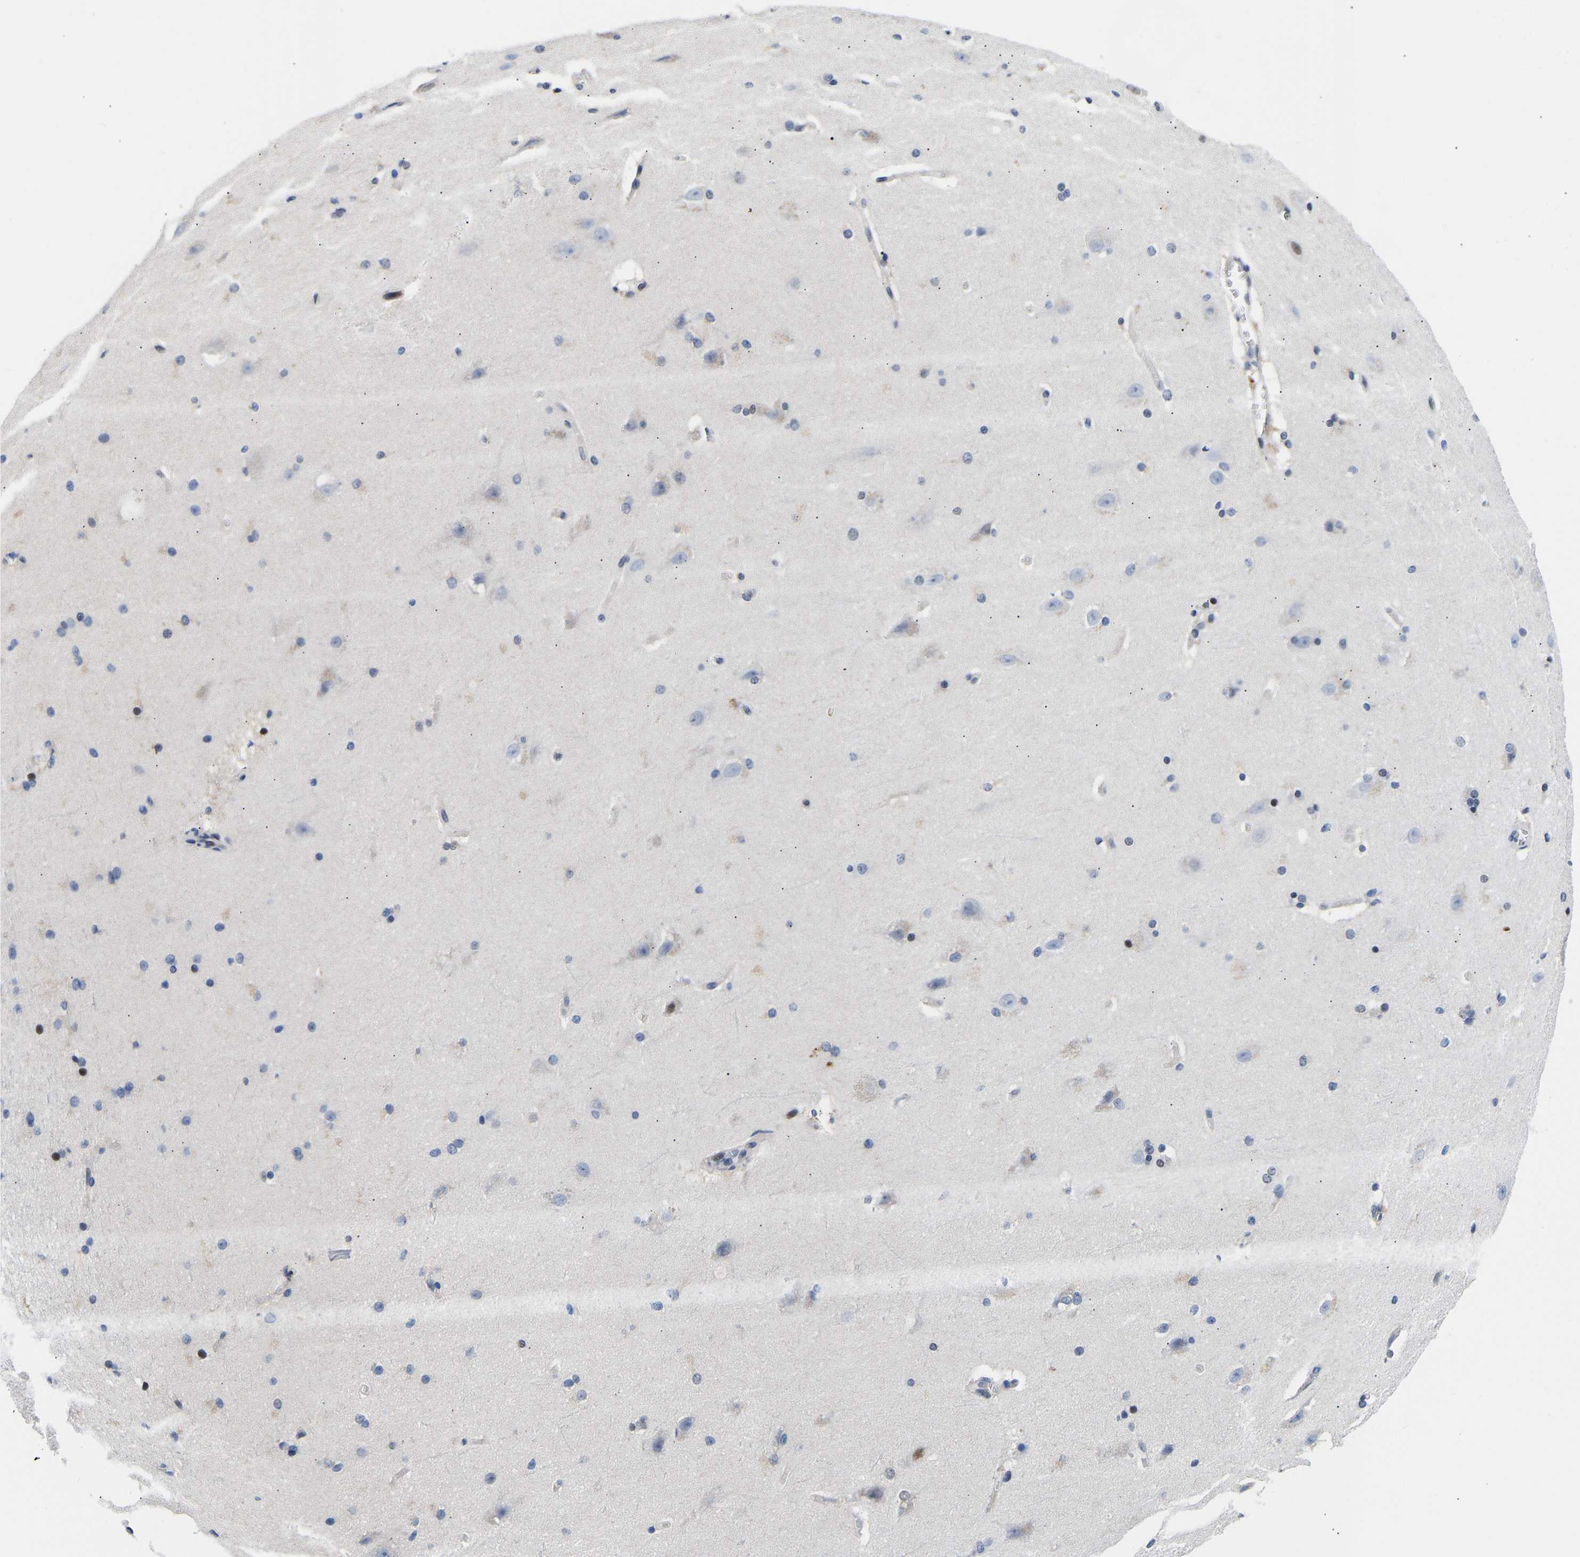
{"staining": {"intensity": "negative", "quantity": "none", "location": "none"}, "tissue": "cerebral cortex", "cell_type": "Endothelial cells", "image_type": "normal", "snomed": [{"axis": "morphology", "description": "Normal tissue, NOS"}, {"axis": "topography", "description": "Cerebral cortex"}, {"axis": "topography", "description": "Hippocampus"}], "caption": "Endothelial cells show no significant positivity in unremarkable cerebral cortex. The staining is performed using DAB (3,3'-diaminobenzidine) brown chromogen with nuclei counter-stained in using hematoxylin.", "gene": "PTRHD1", "patient": {"sex": "female", "age": 19}}